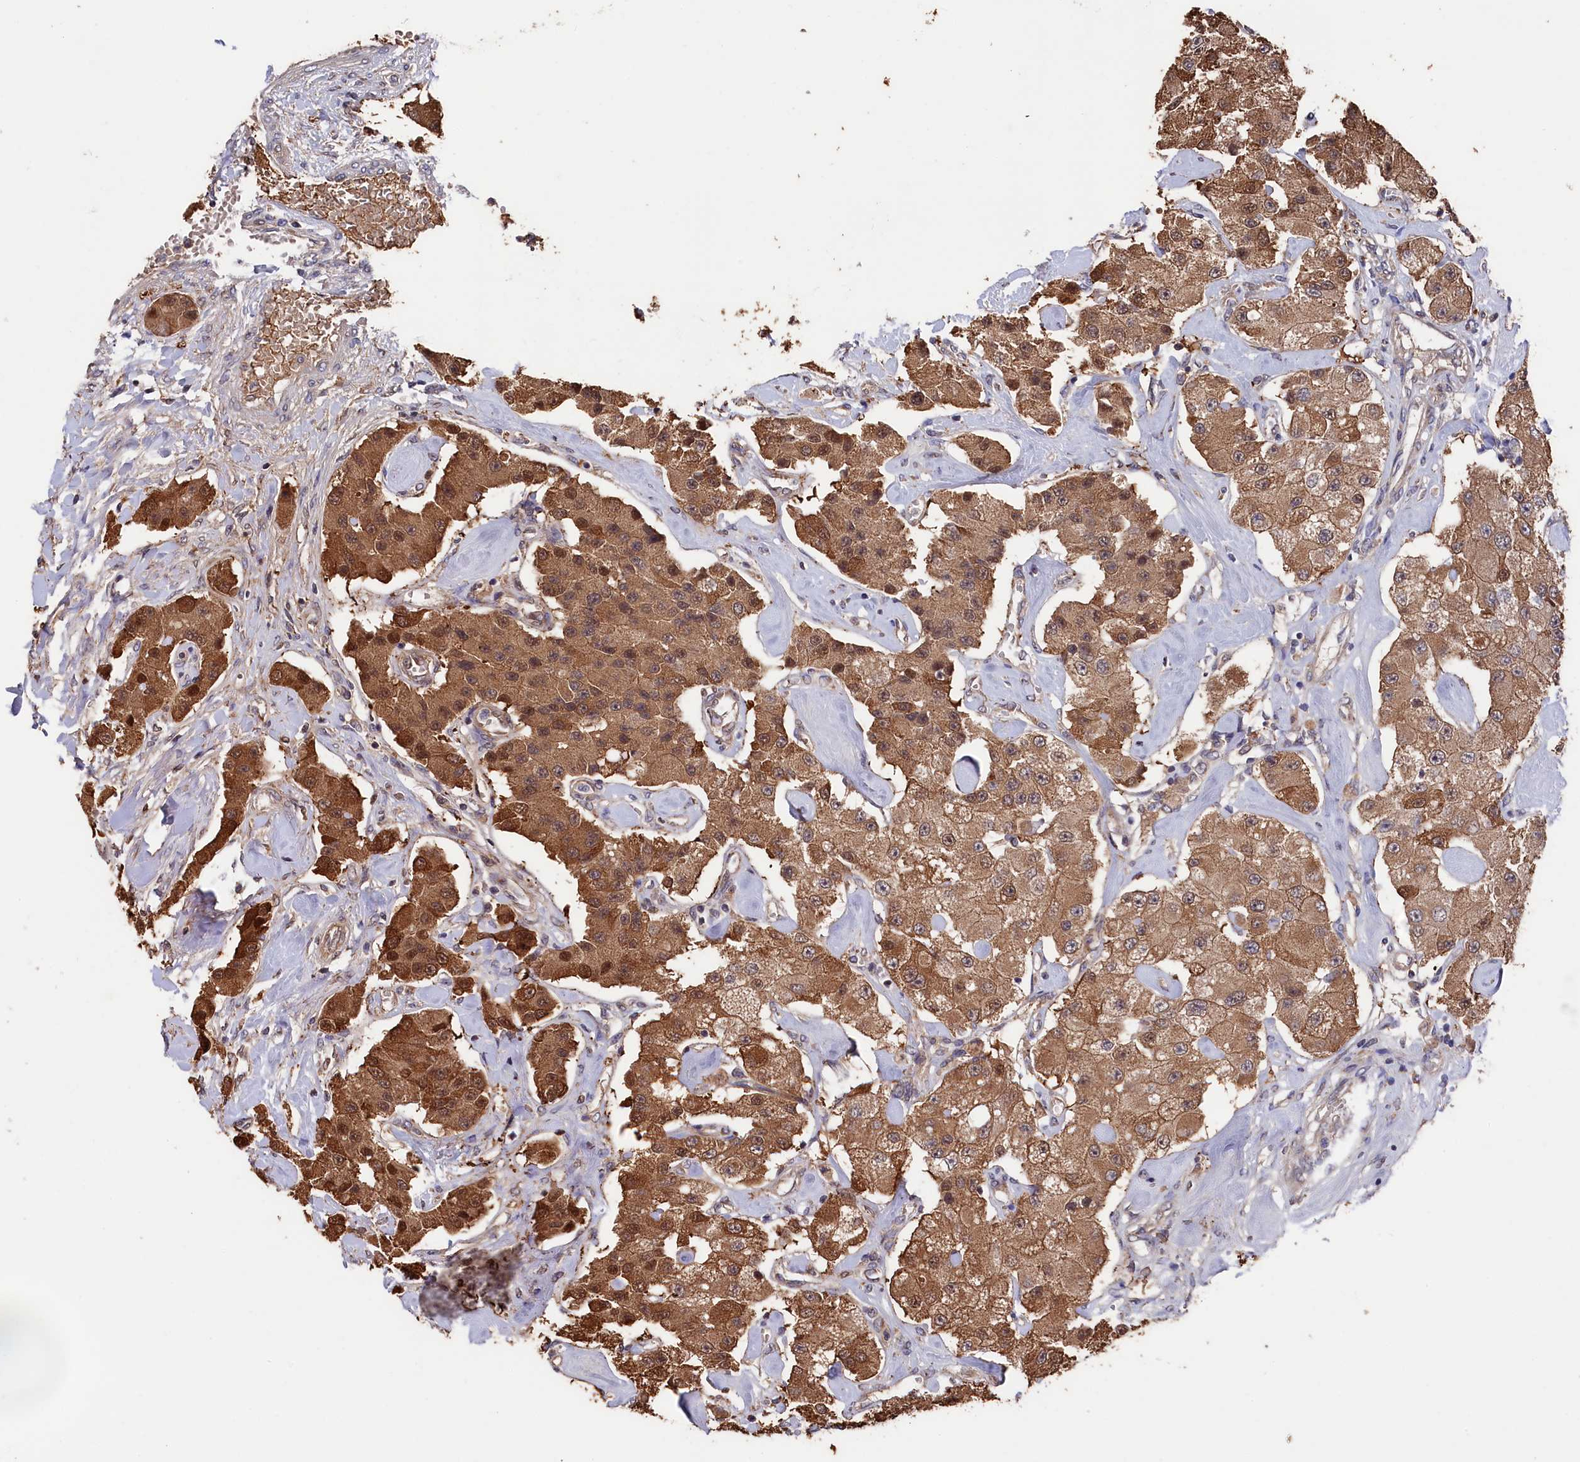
{"staining": {"intensity": "moderate", "quantity": ">75%", "location": "cytoplasmic/membranous"}, "tissue": "carcinoid", "cell_type": "Tumor cells", "image_type": "cancer", "snomed": [{"axis": "morphology", "description": "Carcinoid, malignant, NOS"}, {"axis": "topography", "description": "Pancreas"}], "caption": "Moderate cytoplasmic/membranous protein staining is identified in about >75% of tumor cells in carcinoid.", "gene": "SLC12A4", "patient": {"sex": "male", "age": 41}}